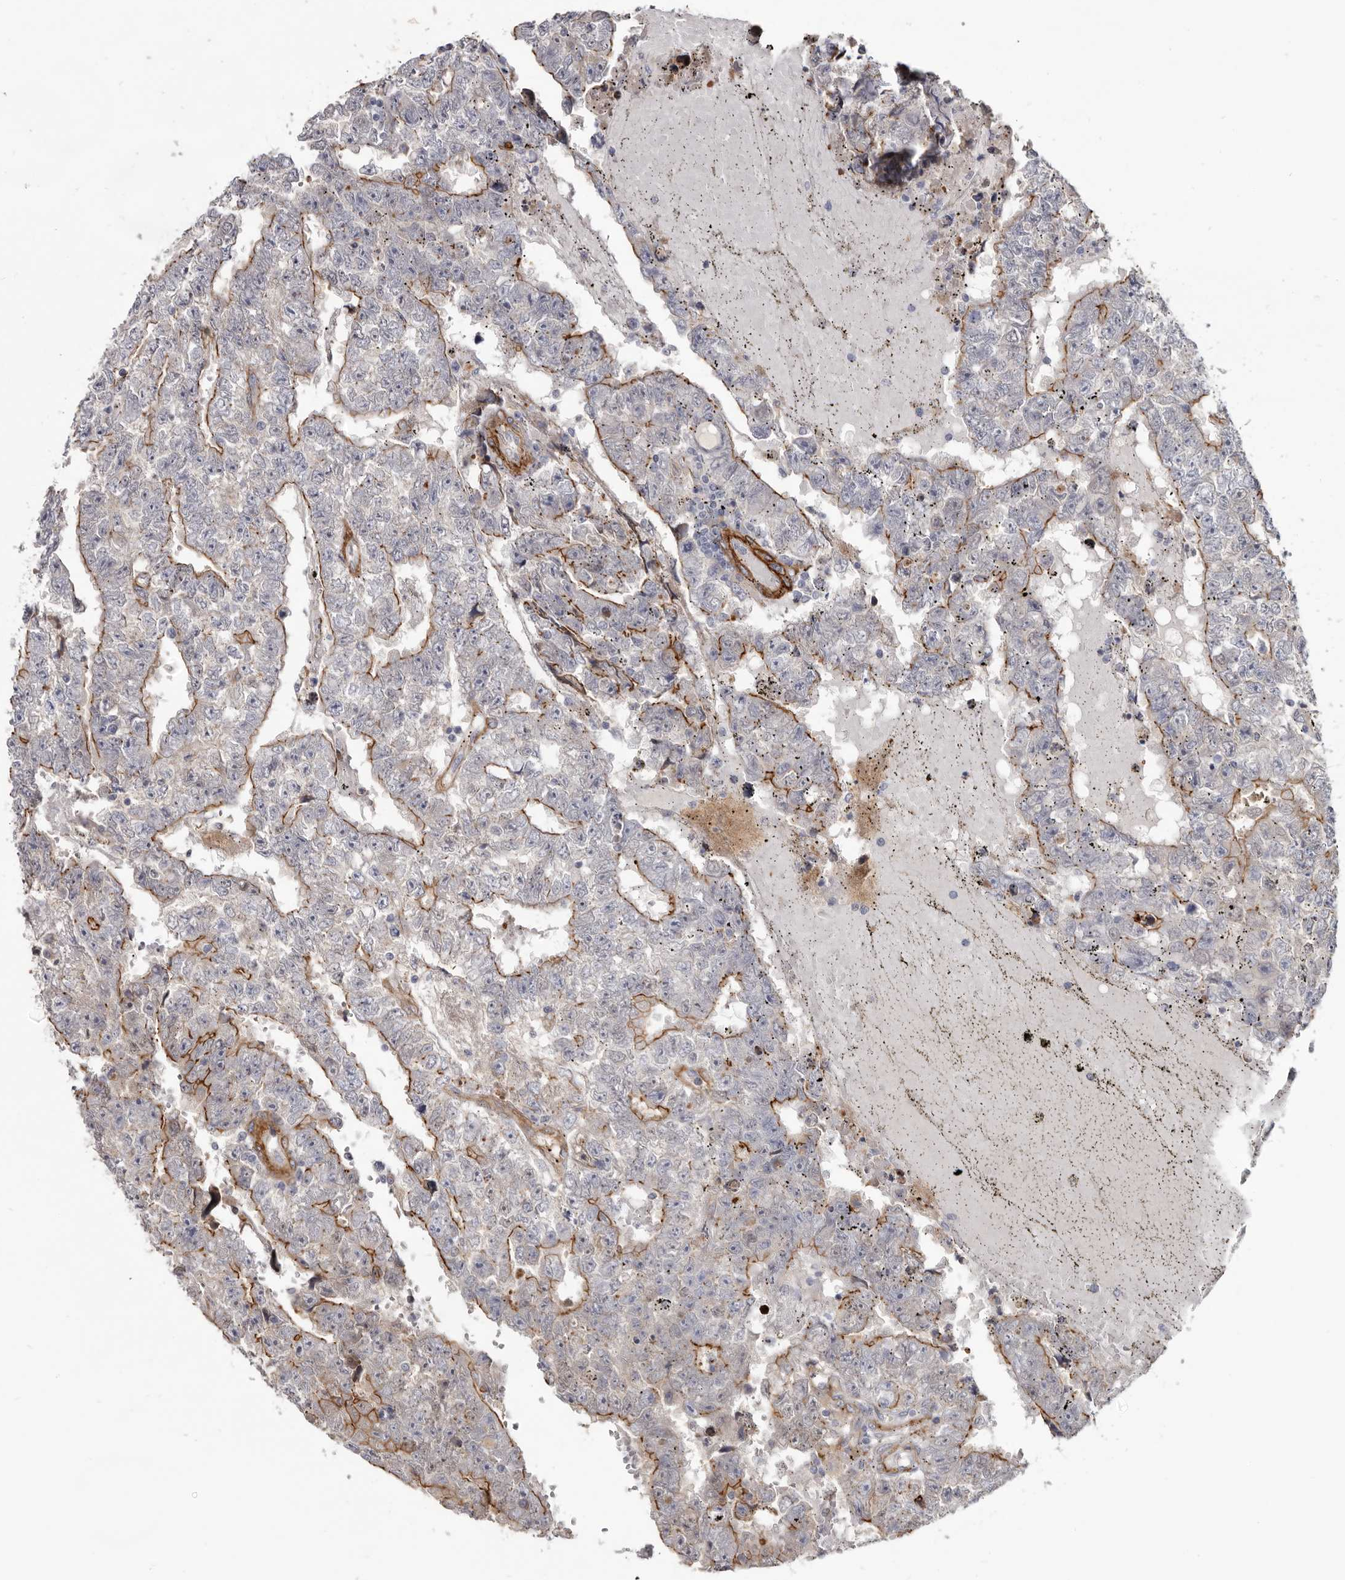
{"staining": {"intensity": "strong", "quantity": "25%-75%", "location": "cytoplasmic/membranous"}, "tissue": "testis cancer", "cell_type": "Tumor cells", "image_type": "cancer", "snomed": [{"axis": "morphology", "description": "Carcinoma, Embryonal, NOS"}, {"axis": "topography", "description": "Testis"}], "caption": "Testis cancer (embryonal carcinoma) tissue reveals strong cytoplasmic/membranous staining in about 25%-75% of tumor cells, visualized by immunohistochemistry.", "gene": "CGN", "patient": {"sex": "male", "age": 25}}